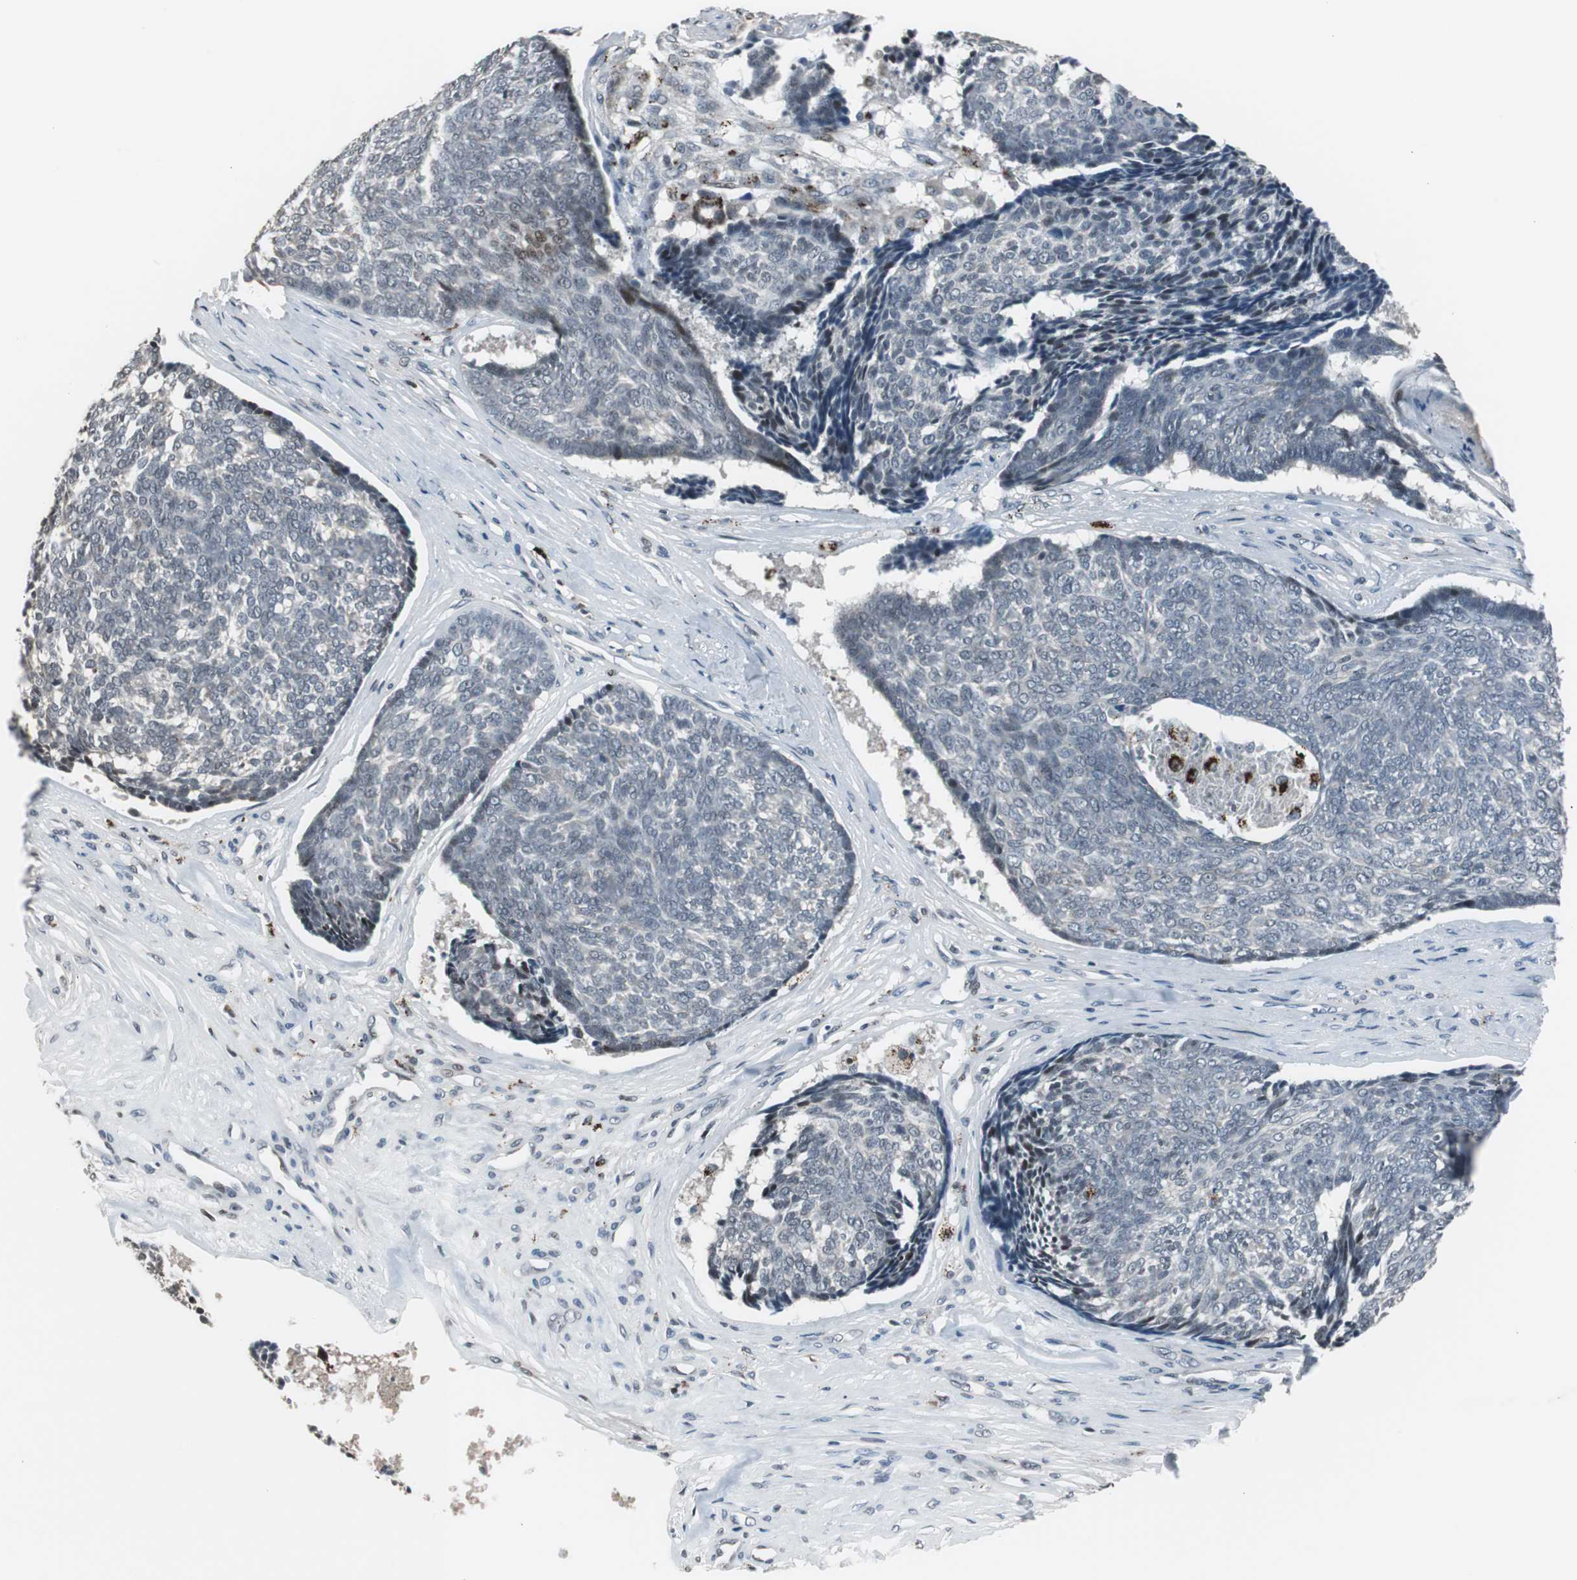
{"staining": {"intensity": "negative", "quantity": "none", "location": "none"}, "tissue": "skin cancer", "cell_type": "Tumor cells", "image_type": "cancer", "snomed": [{"axis": "morphology", "description": "Basal cell carcinoma"}, {"axis": "topography", "description": "Skin"}], "caption": "The image demonstrates no staining of tumor cells in skin cancer (basal cell carcinoma).", "gene": "BOLA1", "patient": {"sex": "male", "age": 84}}